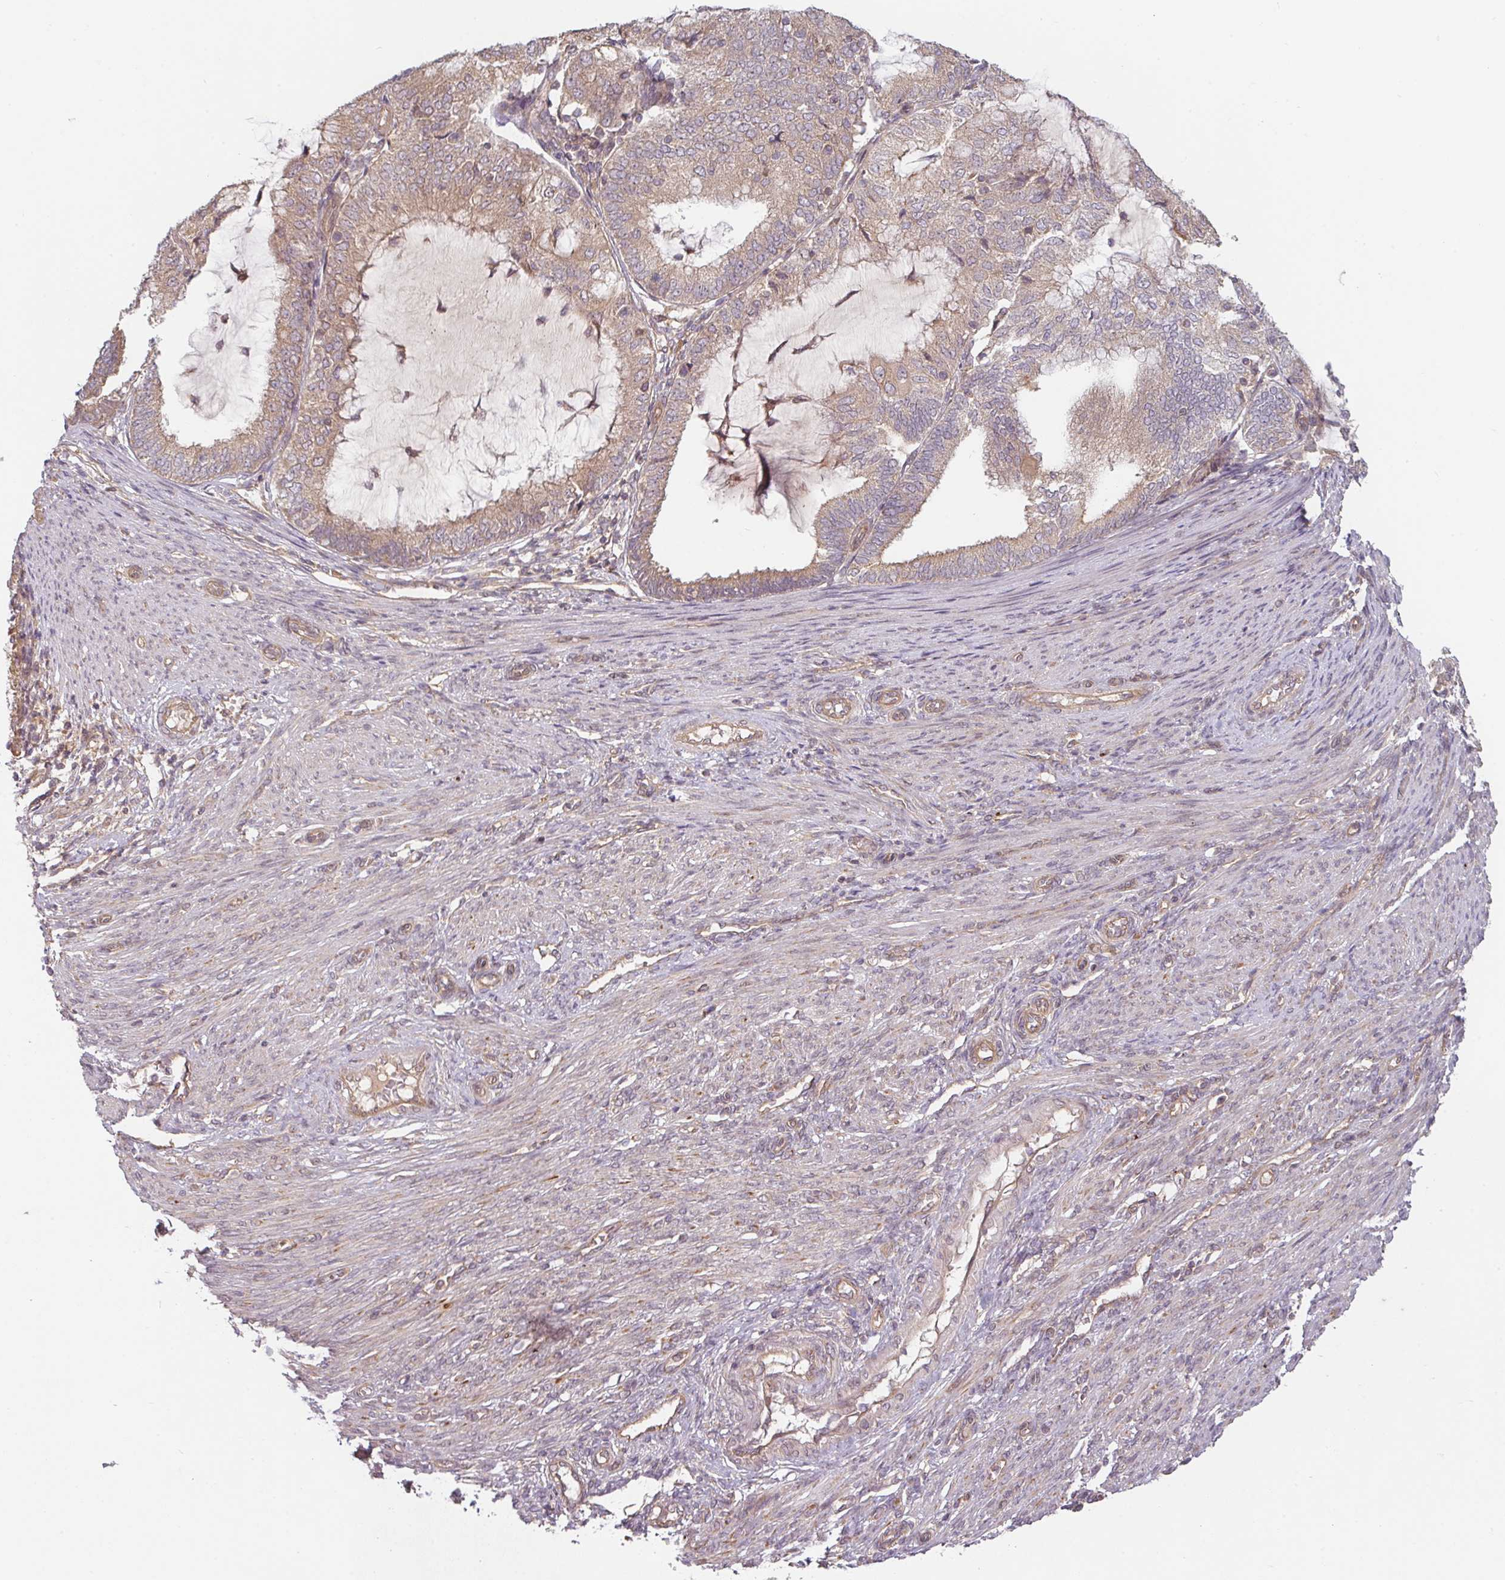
{"staining": {"intensity": "moderate", "quantity": "25%-75%", "location": "cytoplasmic/membranous"}, "tissue": "endometrial cancer", "cell_type": "Tumor cells", "image_type": "cancer", "snomed": [{"axis": "morphology", "description": "Adenocarcinoma, NOS"}, {"axis": "topography", "description": "Endometrium"}], "caption": "Protein staining of adenocarcinoma (endometrial) tissue displays moderate cytoplasmic/membranous expression in about 25%-75% of tumor cells. (IHC, brightfield microscopy, high magnification).", "gene": "RNF31", "patient": {"sex": "female", "age": 81}}